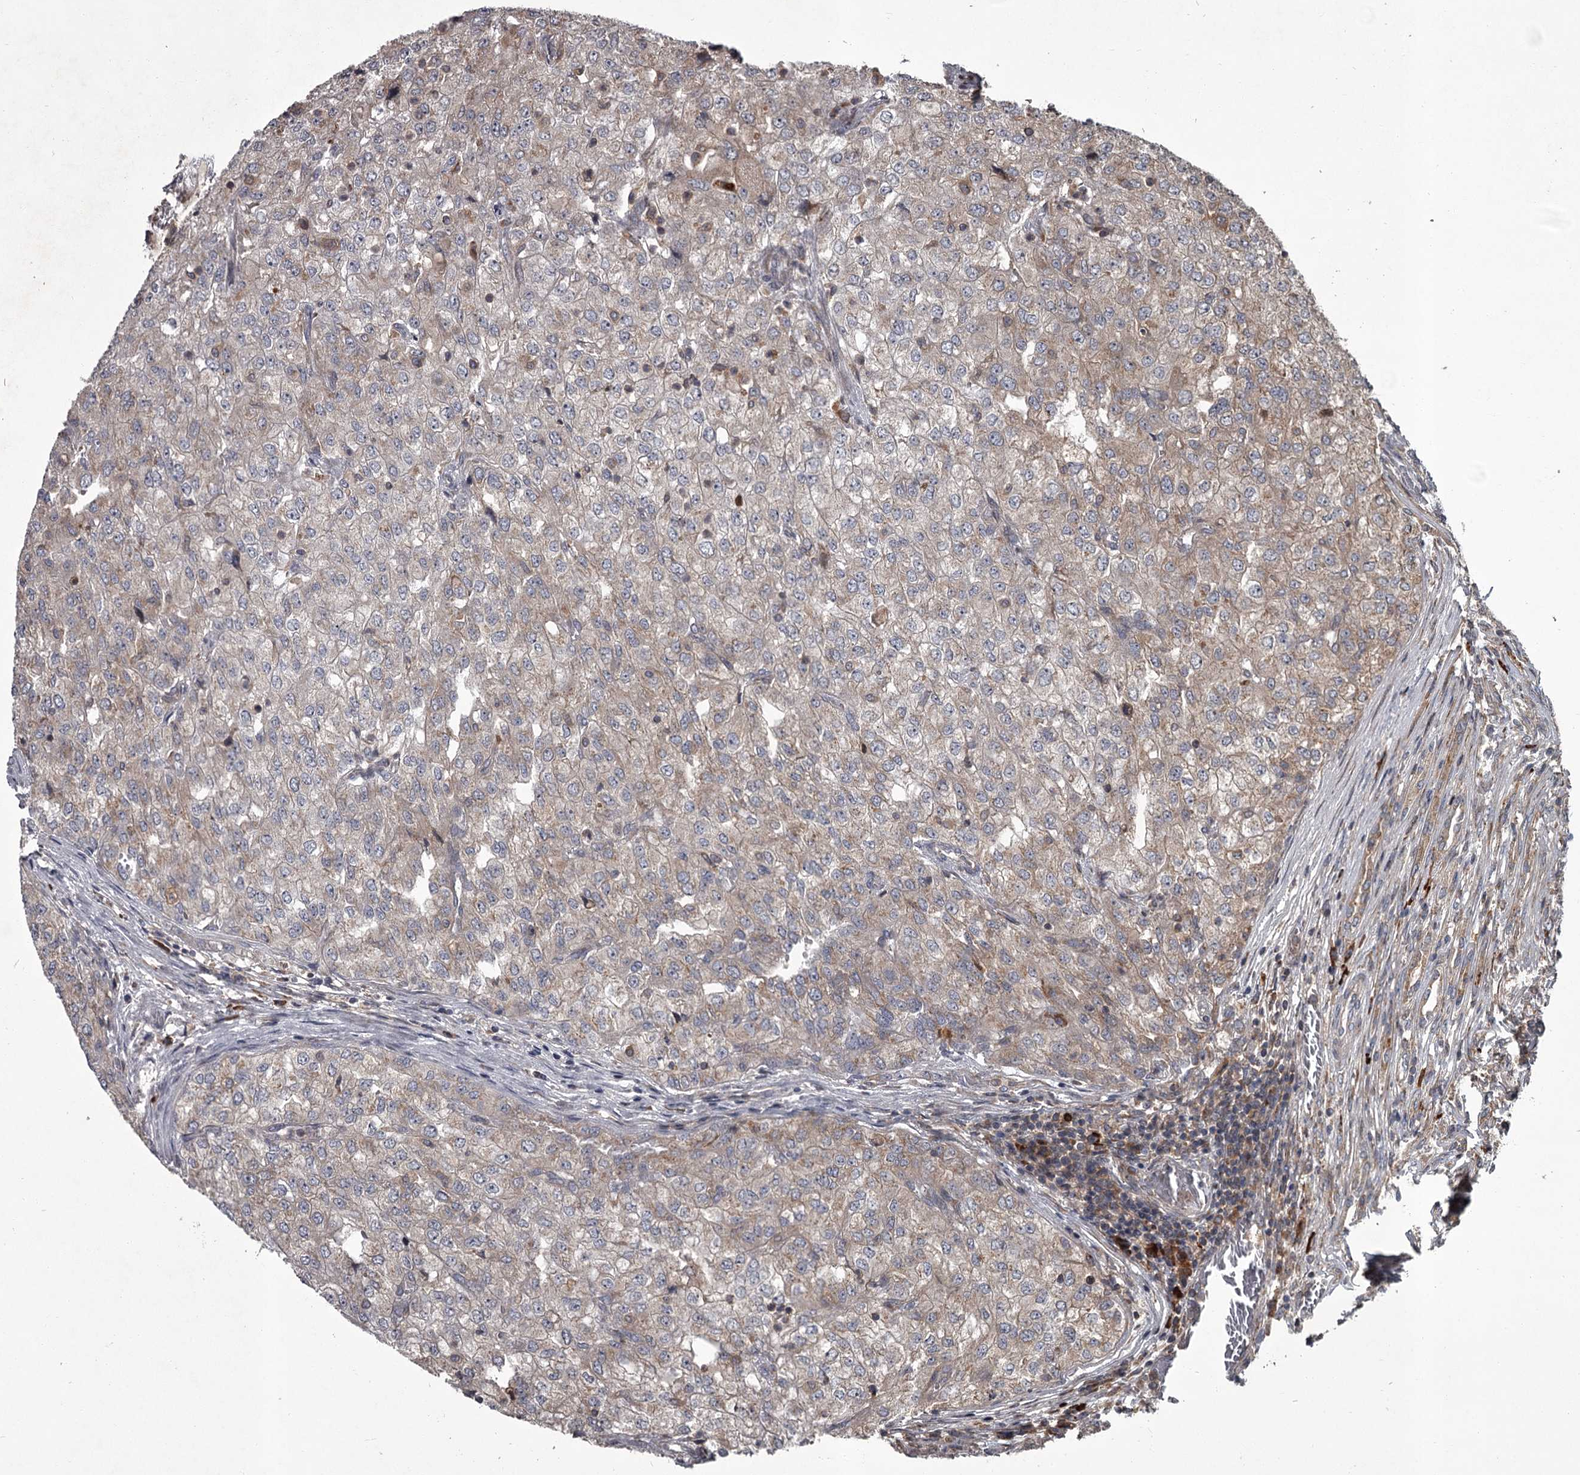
{"staining": {"intensity": "weak", "quantity": "25%-75%", "location": "cytoplasmic/membranous"}, "tissue": "renal cancer", "cell_type": "Tumor cells", "image_type": "cancer", "snomed": [{"axis": "morphology", "description": "Adenocarcinoma, NOS"}, {"axis": "topography", "description": "Kidney"}], "caption": "Immunohistochemical staining of renal adenocarcinoma shows weak cytoplasmic/membranous protein positivity in about 25%-75% of tumor cells.", "gene": "UNC93B1", "patient": {"sex": "female", "age": 54}}